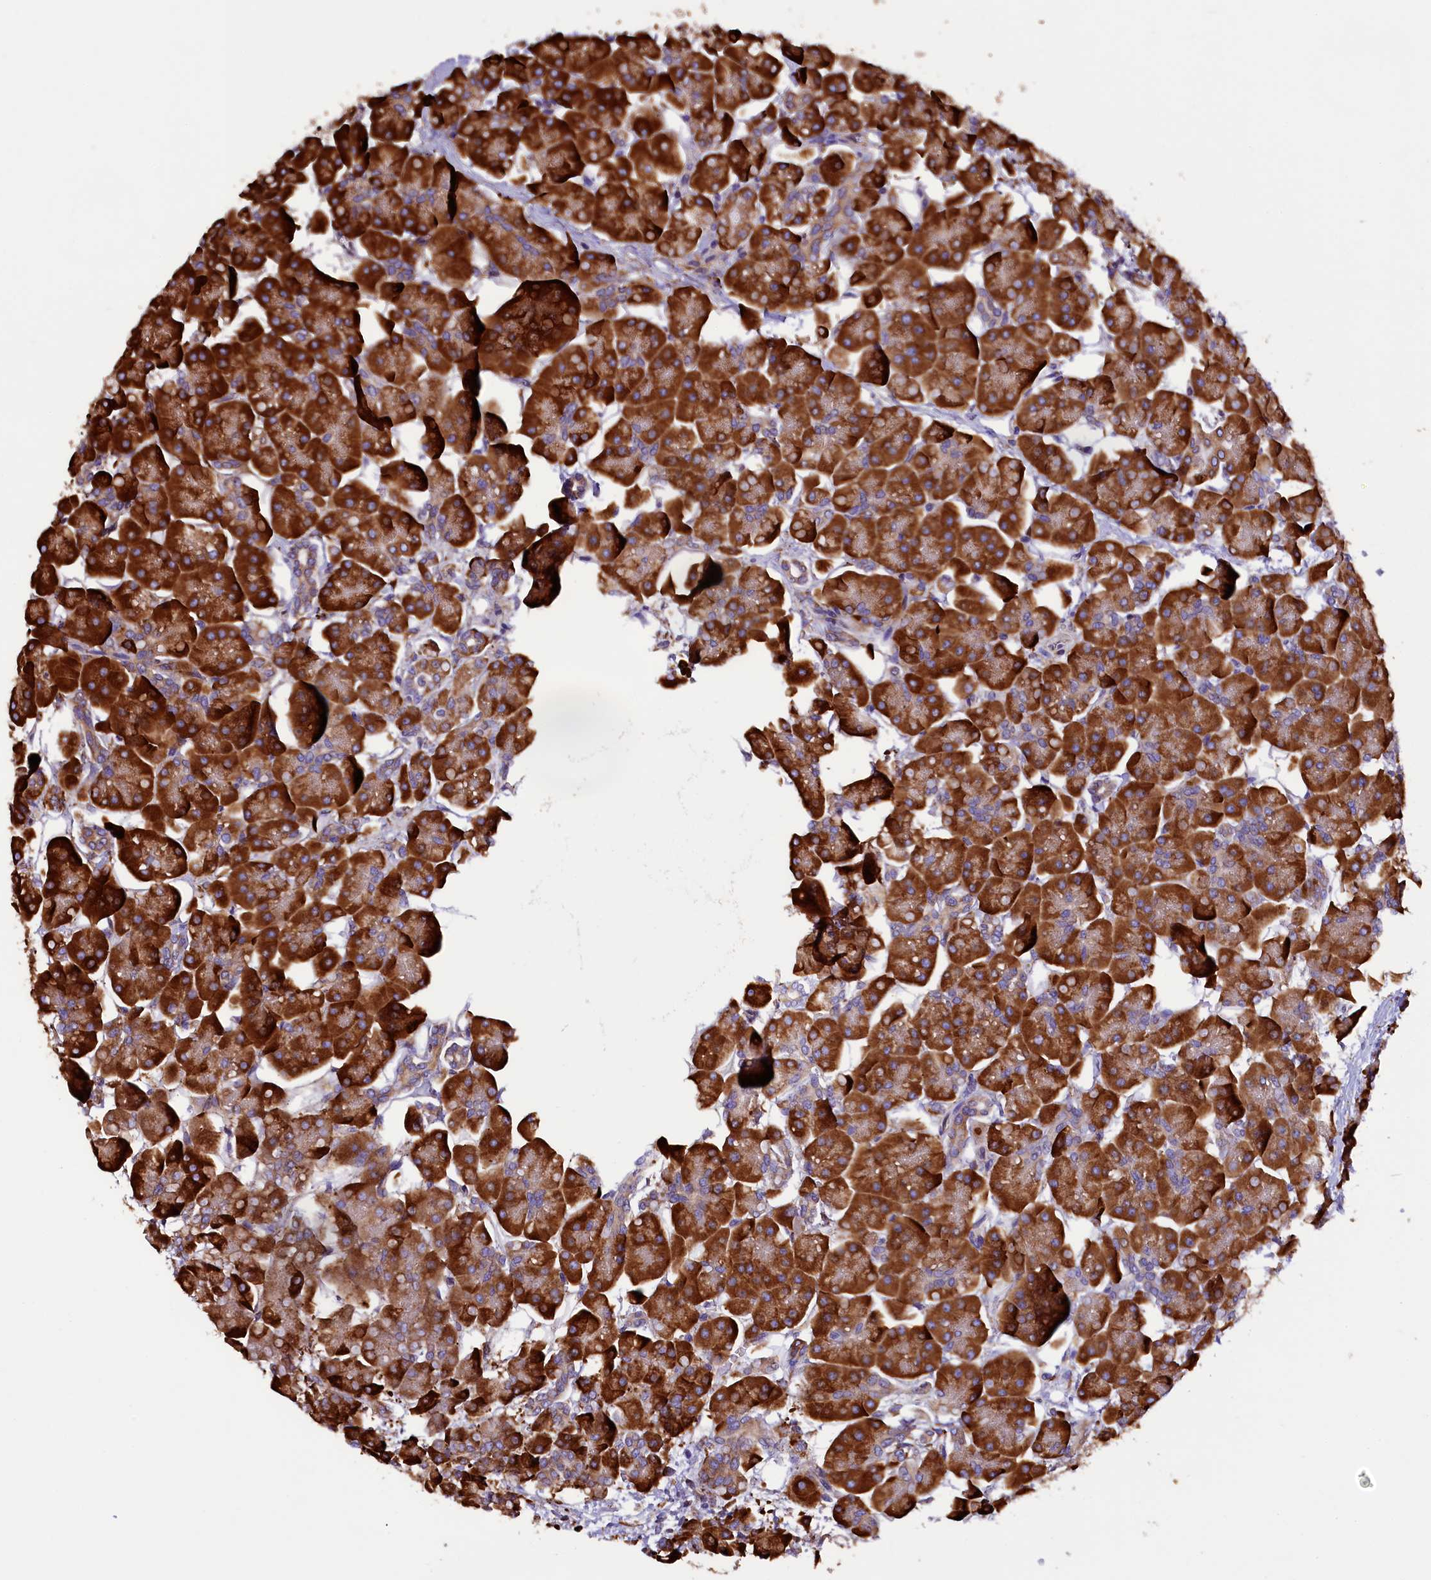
{"staining": {"intensity": "strong", "quantity": ">75%", "location": "cytoplasmic/membranous"}, "tissue": "pancreas", "cell_type": "Exocrine glandular cells", "image_type": "normal", "snomed": [{"axis": "morphology", "description": "Normal tissue, NOS"}, {"axis": "topography", "description": "Pancreas"}], "caption": "Human pancreas stained with a protein marker demonstrates strong staining in exocrine glandular cells.", "gene": "CAPS2", "patient": {"sex": "male", "age": 66}}